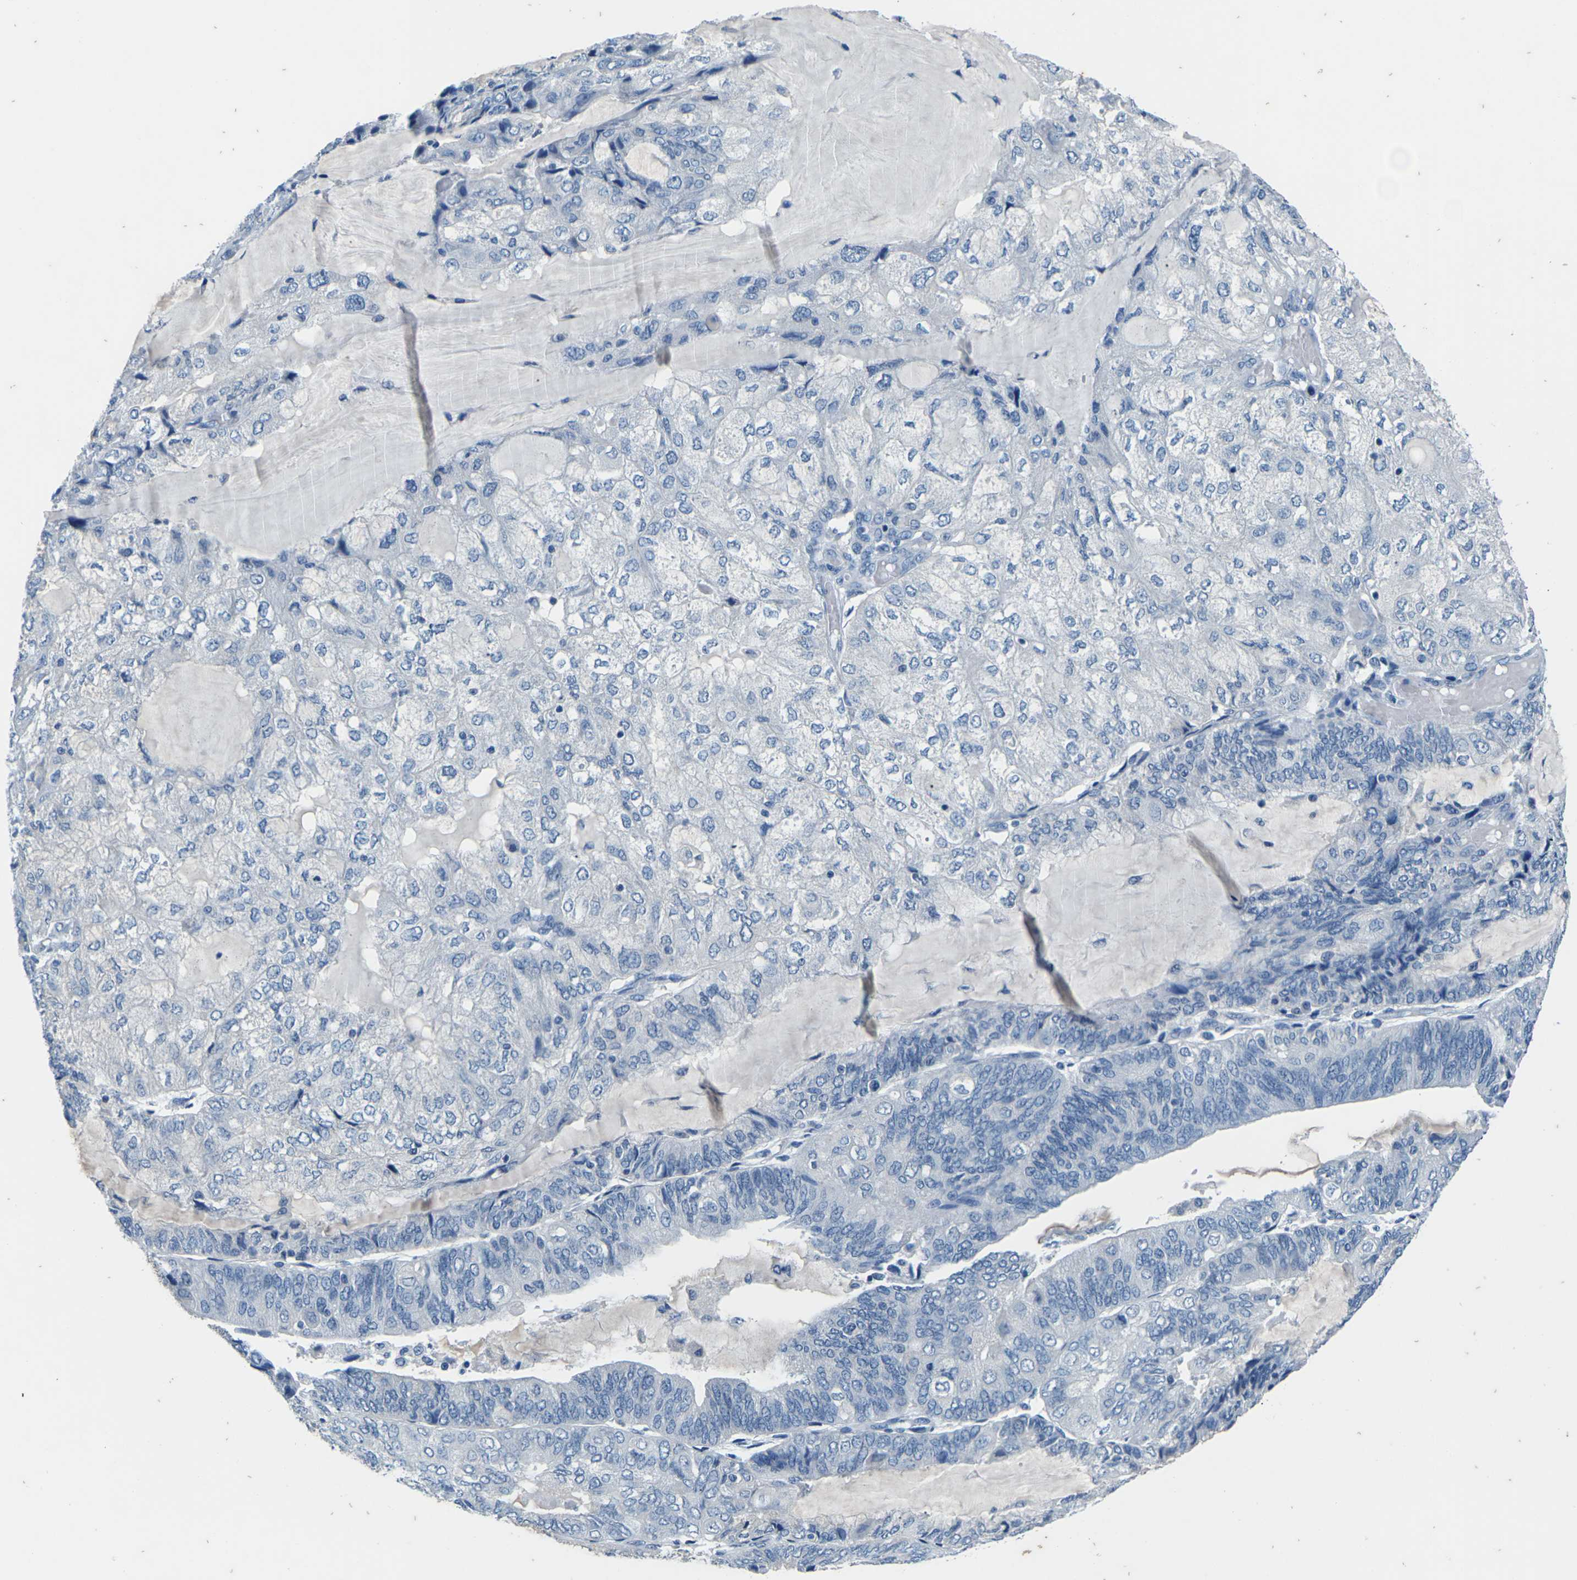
{"staining": {"intensity": "negative", "quantity": "none", "location": "none"}, "tissue": "endometrial cancer", "cell_type": "Tumor cells", "image_type": "cancer", "snomed": [{"axis": "morphology", "description": "Adenocarcinoma, NOS"}, {"axis": "topography", "description": "Endometrium"}], "caption": "Immunohistochemistry (IHC) micrograph of human endometrial cancer stained for a protein (brown), which demonstrates no positivity in tumor cells.", "gene": "UMOD", "patient": {"sex": "female", "age": 81}}